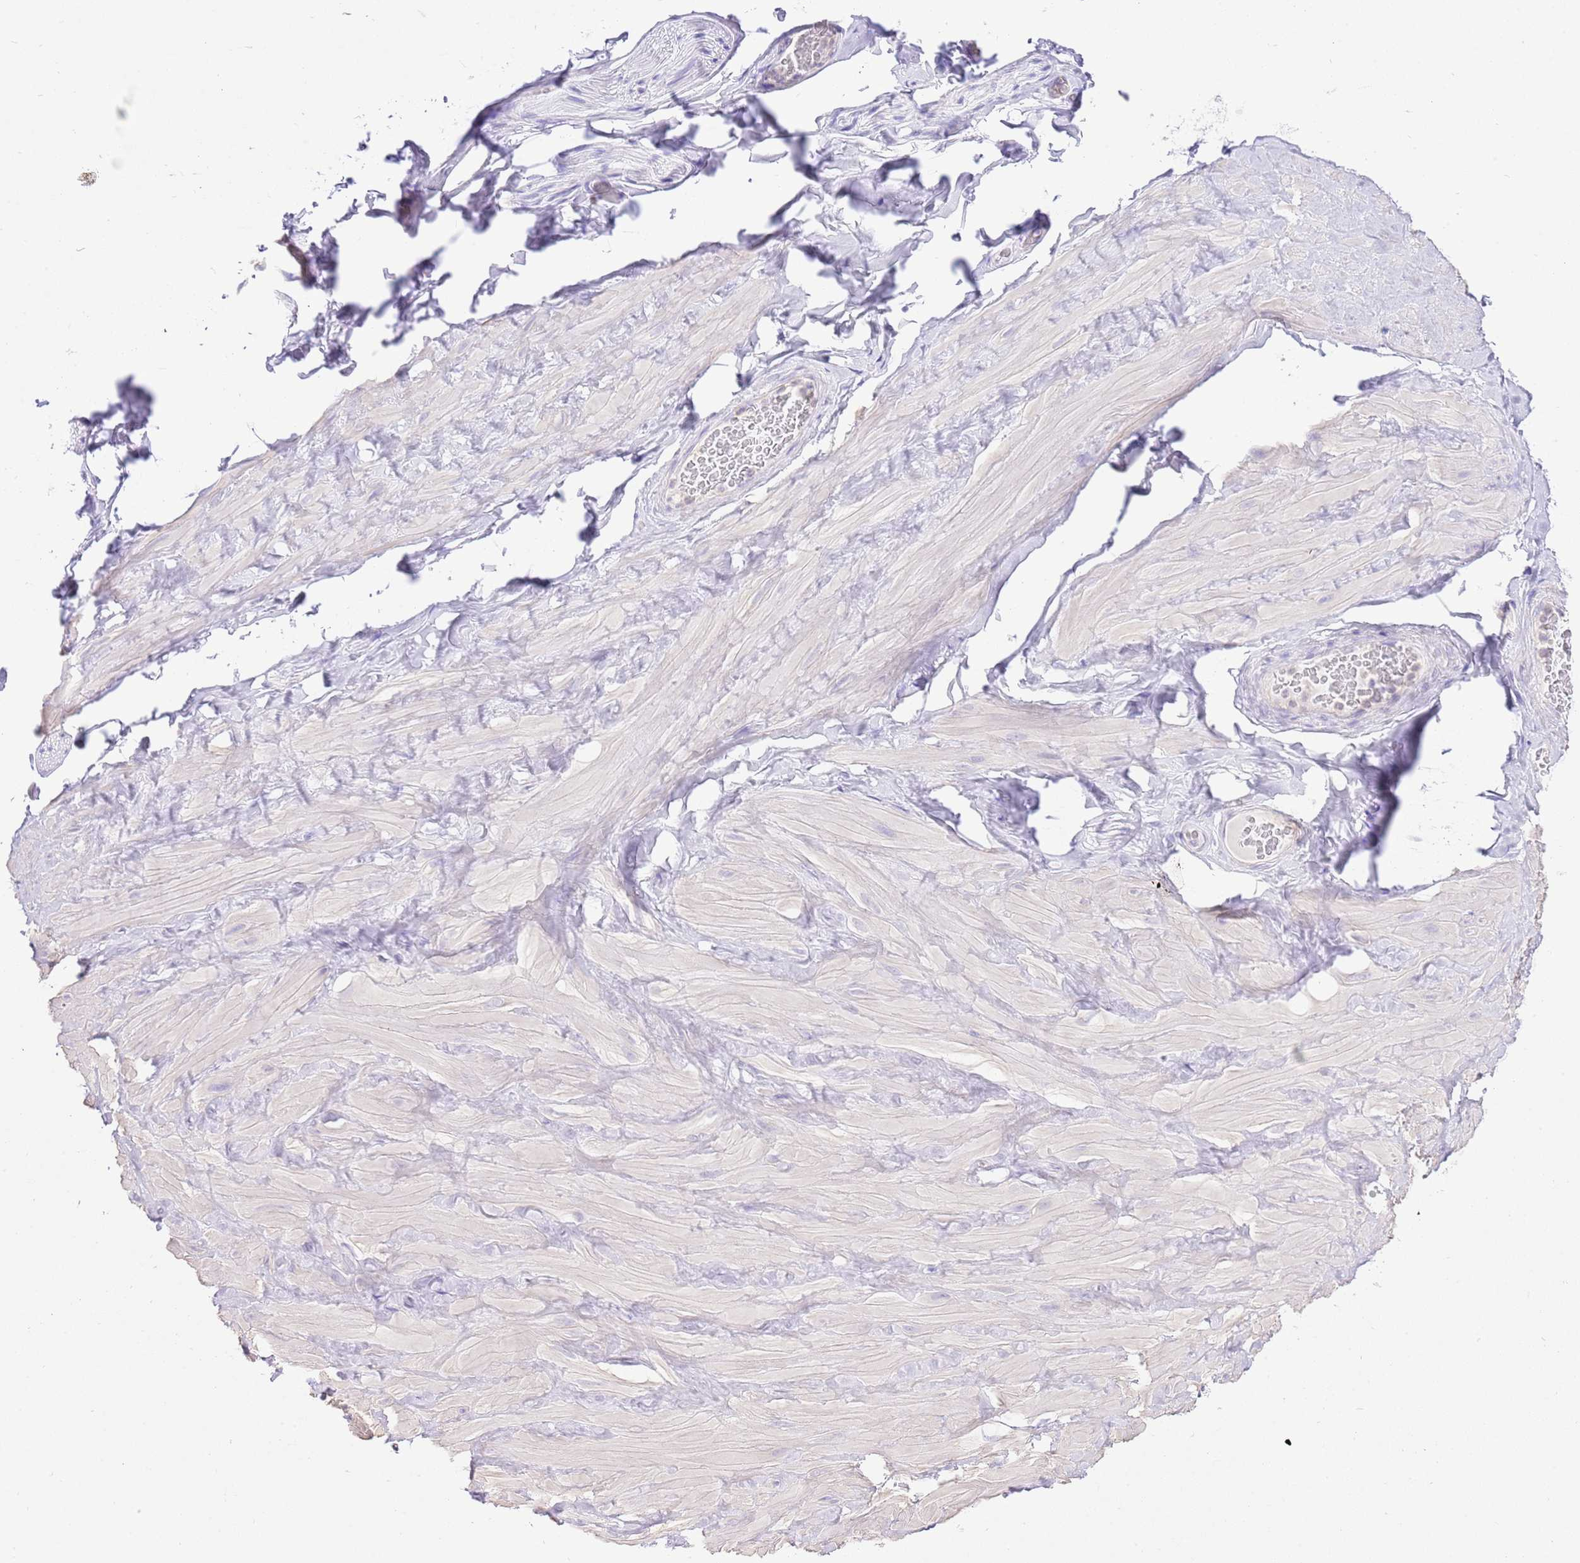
{"staining": {"intensity": "negative", "quantity": "none", "location": "none"}, "tissue": "adipose tissue", "cell_type": "Adipocytes", "image_type": "normal", "snomed": [{"axis": "morphology", "description": "Normal tissue, NOS"}, {"axis": "topography", "description": "Soft tissue"}, {"axis": "topography", "description": "Vascular tissue"}], "caption": "Adipocytes show no significant protein positivity in unremarkable adipose tissue.", "gene": "BHLHA15", "patient": {"sex": "male", "age": 41}}